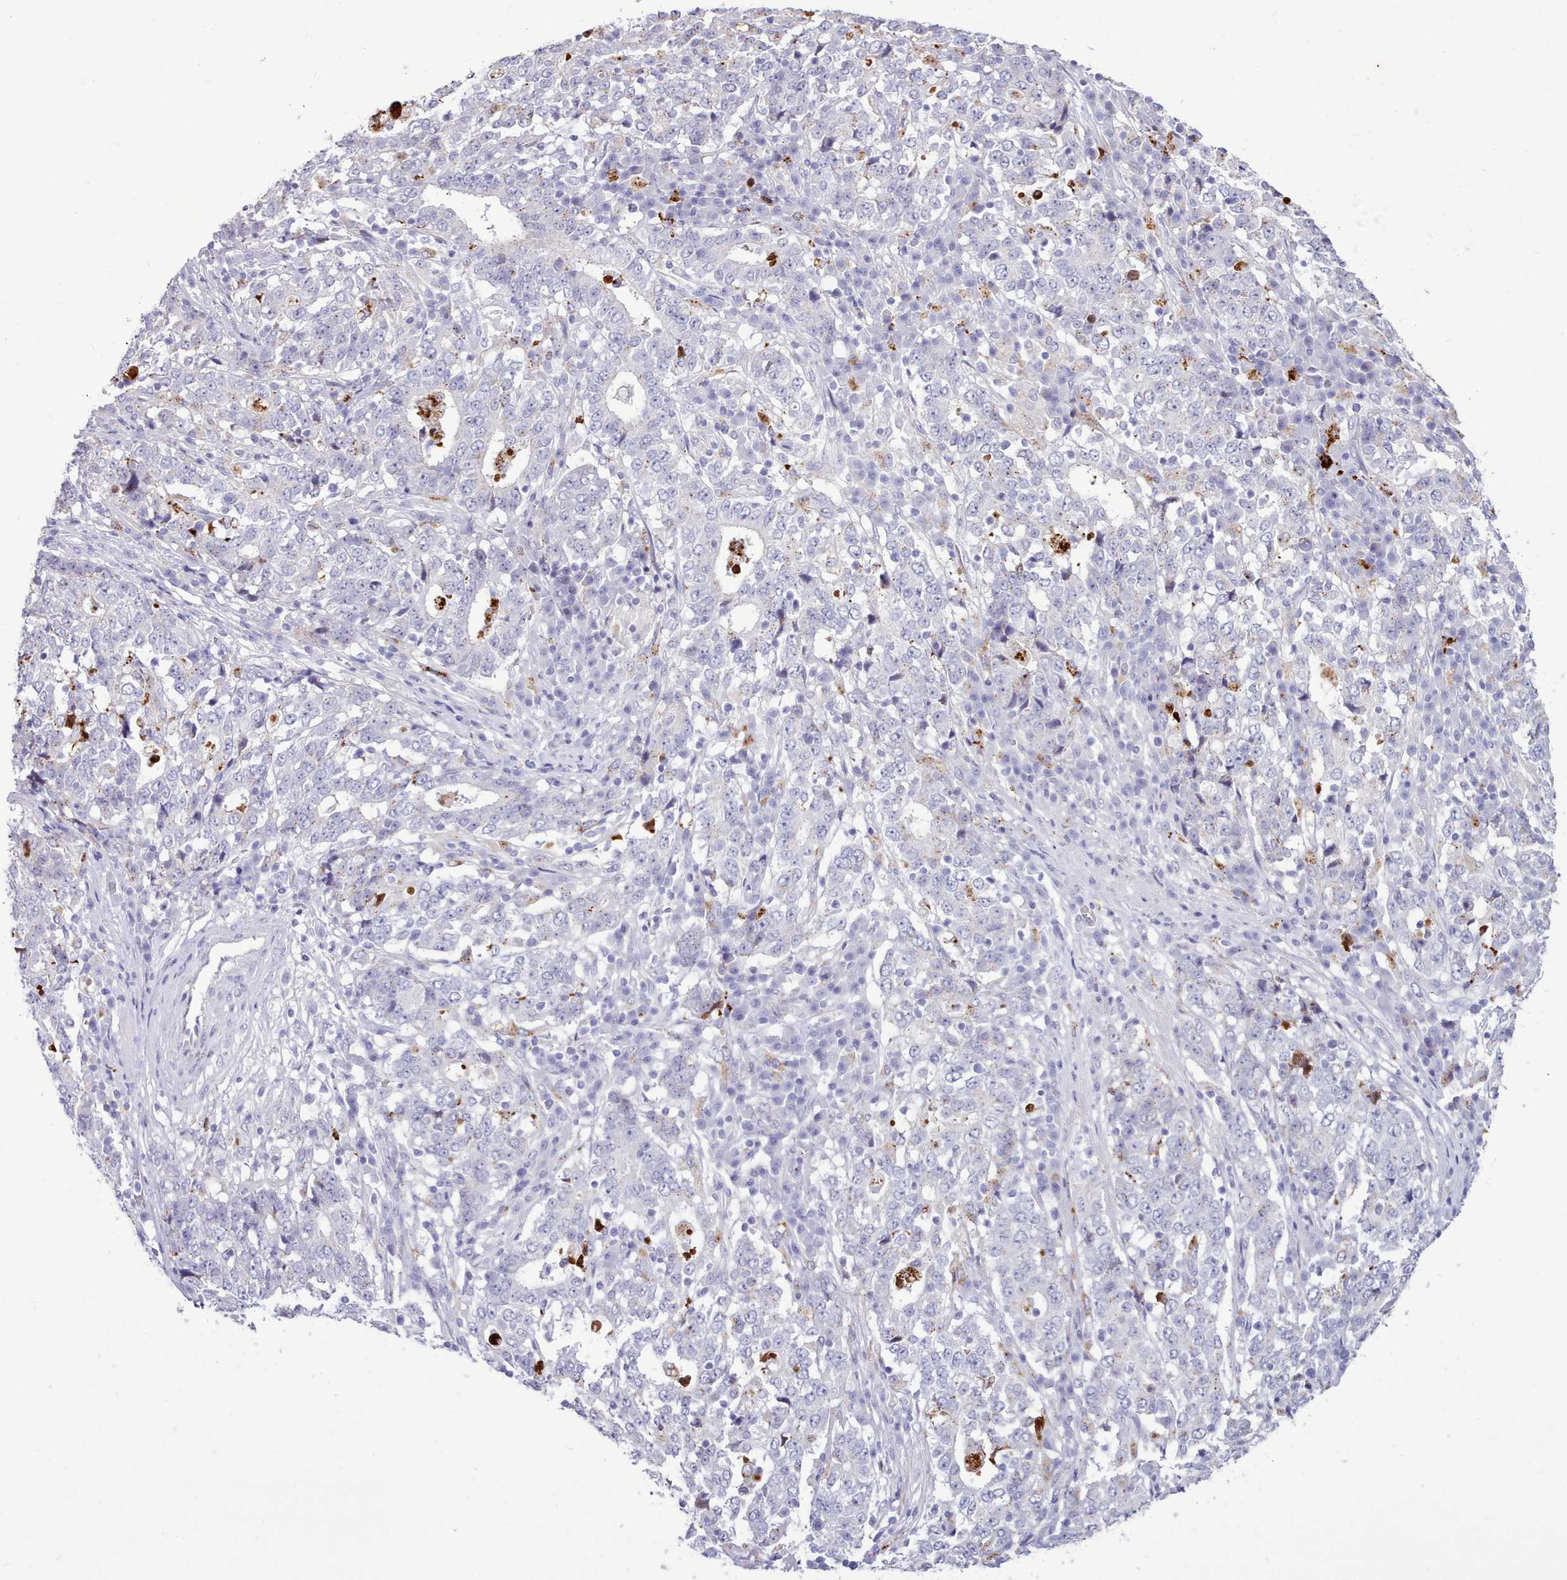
{"staining": {"intensity": "negative", "quantity": "none", "location": "none"}, "tissue": "stomach cancer", "cell_type": "Tumor cells", "image_type": "cancer", "snomed": [{"axis": "morphology", "description": "Adenocarcinoma, NOS"}, {"axis": "topography", "description": "Stomach"}], "caption": "IHC photomicrograph of human stomach cancer (adenocarcinoma) stained for a protein (brown), which reveals no expression in tumor cells.", "gene": "SRD5A1", "patient": {"sex": "male", "age": 59}}